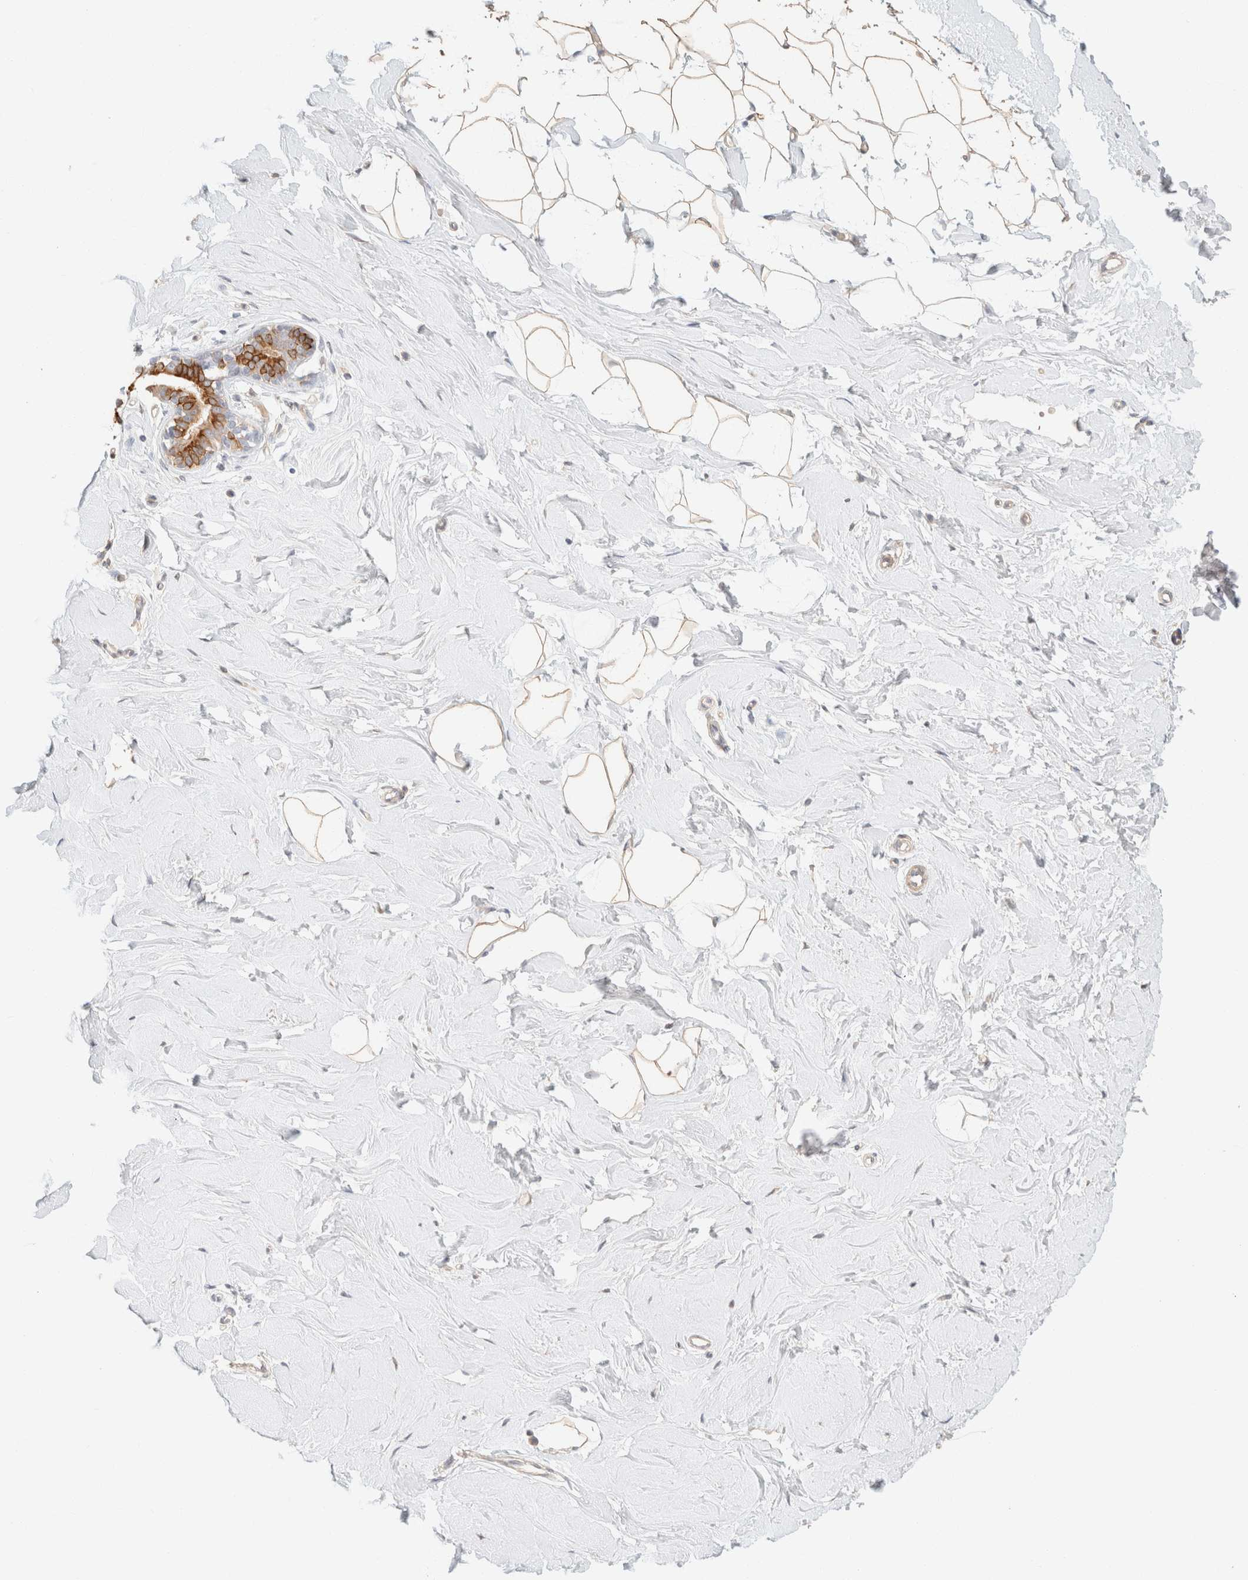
{"staining": {"intensity": "weak", "quantity": "25%-75%", "location": "cytoplasmic/membranous"}, "tissue": "breast", "cell_type": "Adipocytes", "image_type": "normal", "snomed": [{"axis": "morphology", "description": "Normal tissue, NOS"}, {"axis": "topography", "description": "Breast"}], "caption": "This image exhibits IHC staining of normal breast, with low weak cytoplasmic/membranous expression in approximately 25%-75% of adipocytes.", "gene": "CSNK1E", "patient": {"sex": "female", "age": 23}}